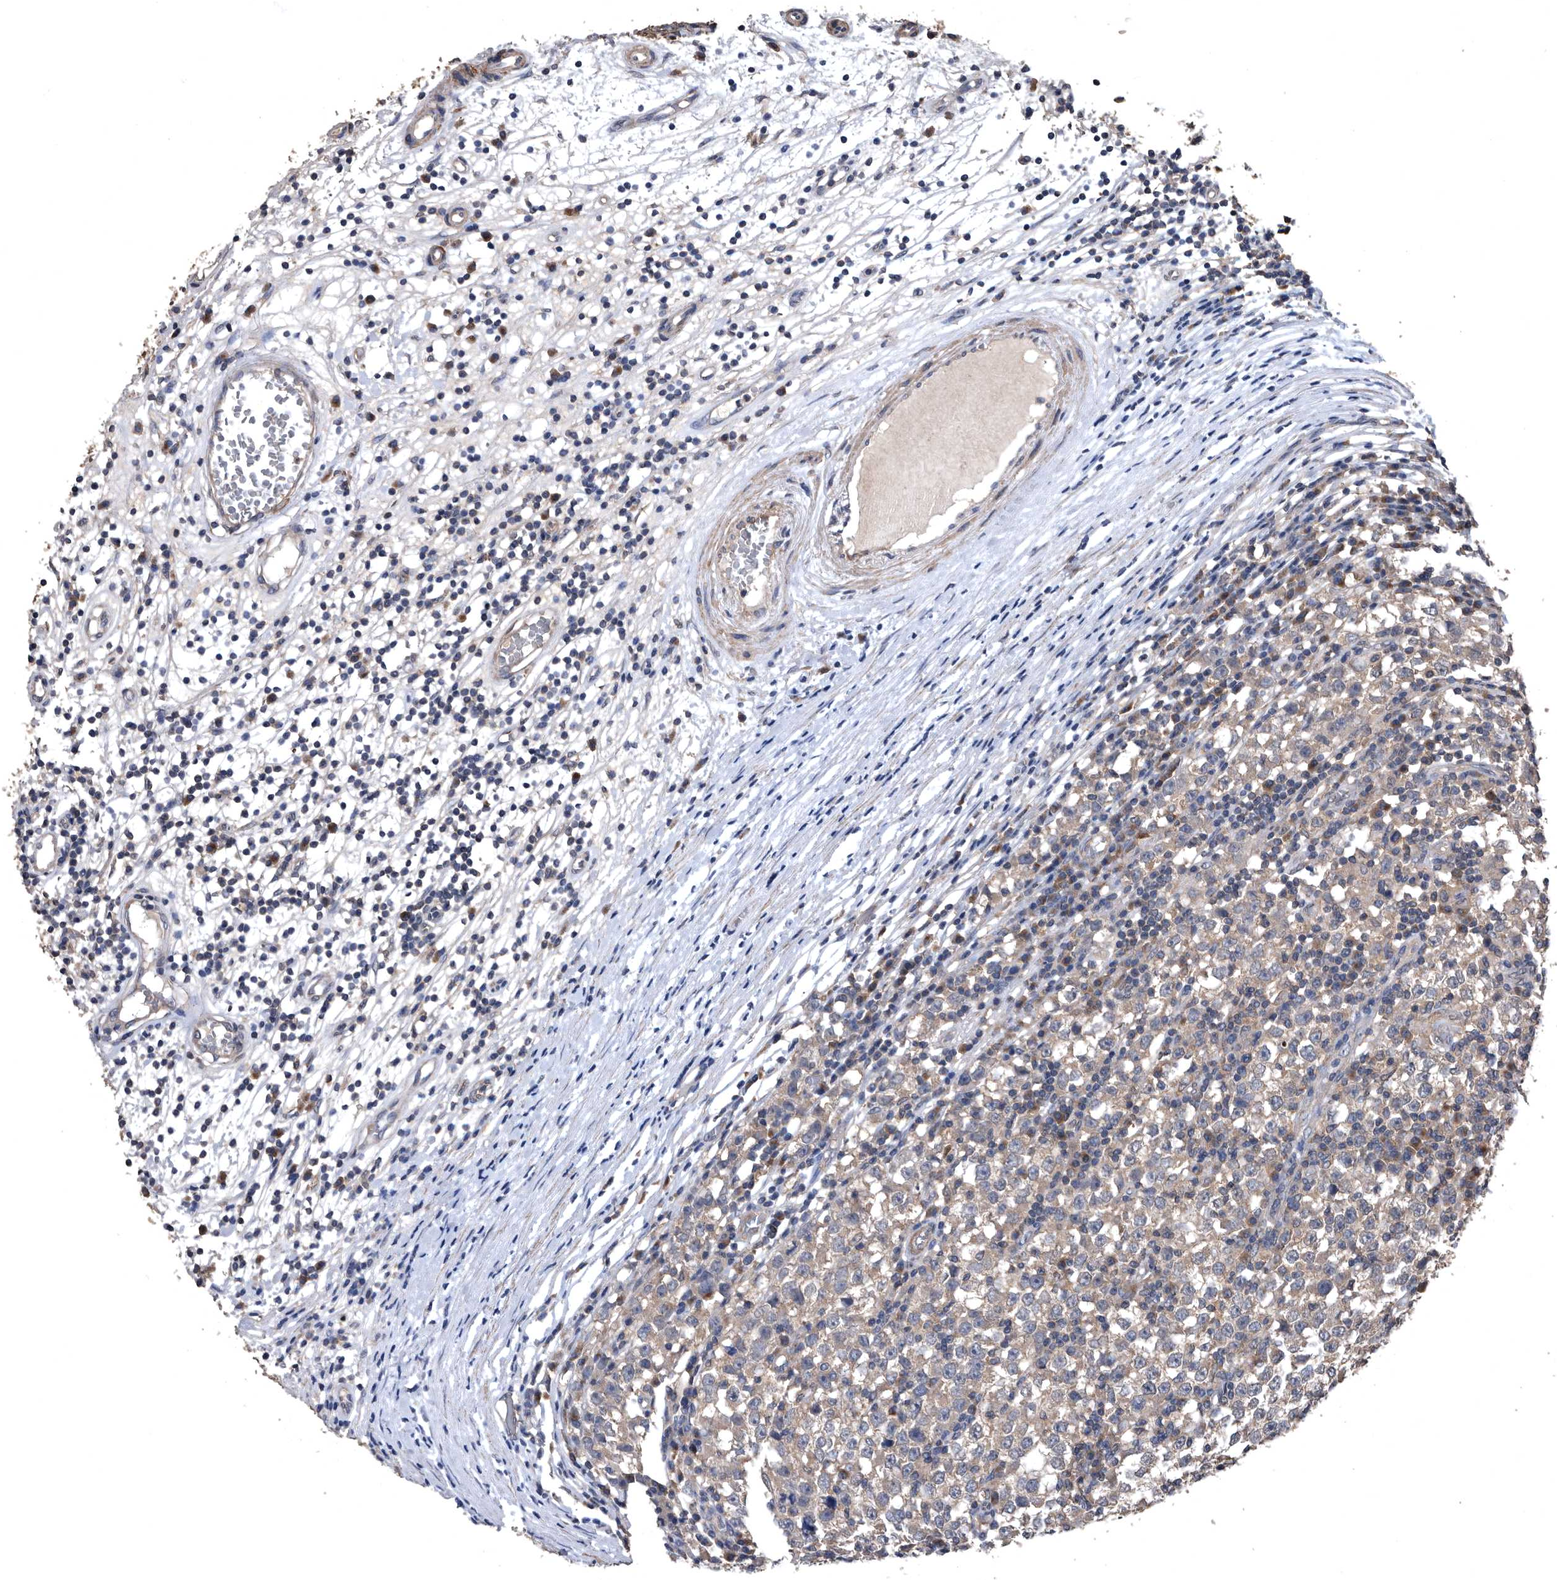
{"staining": {"intensity": "weak", "quantity": ">75%", "location": "cytoplasmic/membranous"}, "tissue": "testis cancer", "cell_type": "Tumor cells", "image_type": "cancer", "snomed": [{"axis": "morphology", "description": "Seminoma, NOS"}, {"axis": "topography", "description": "Testis"}], "caption": "Weak cytoplasmic/membranous positivity for a protein is identified in approximately >75% of tumor cells of testis cancer using IHC.", "gene": "NRBP1", "patient": {"sex": "male", "age": 65}}